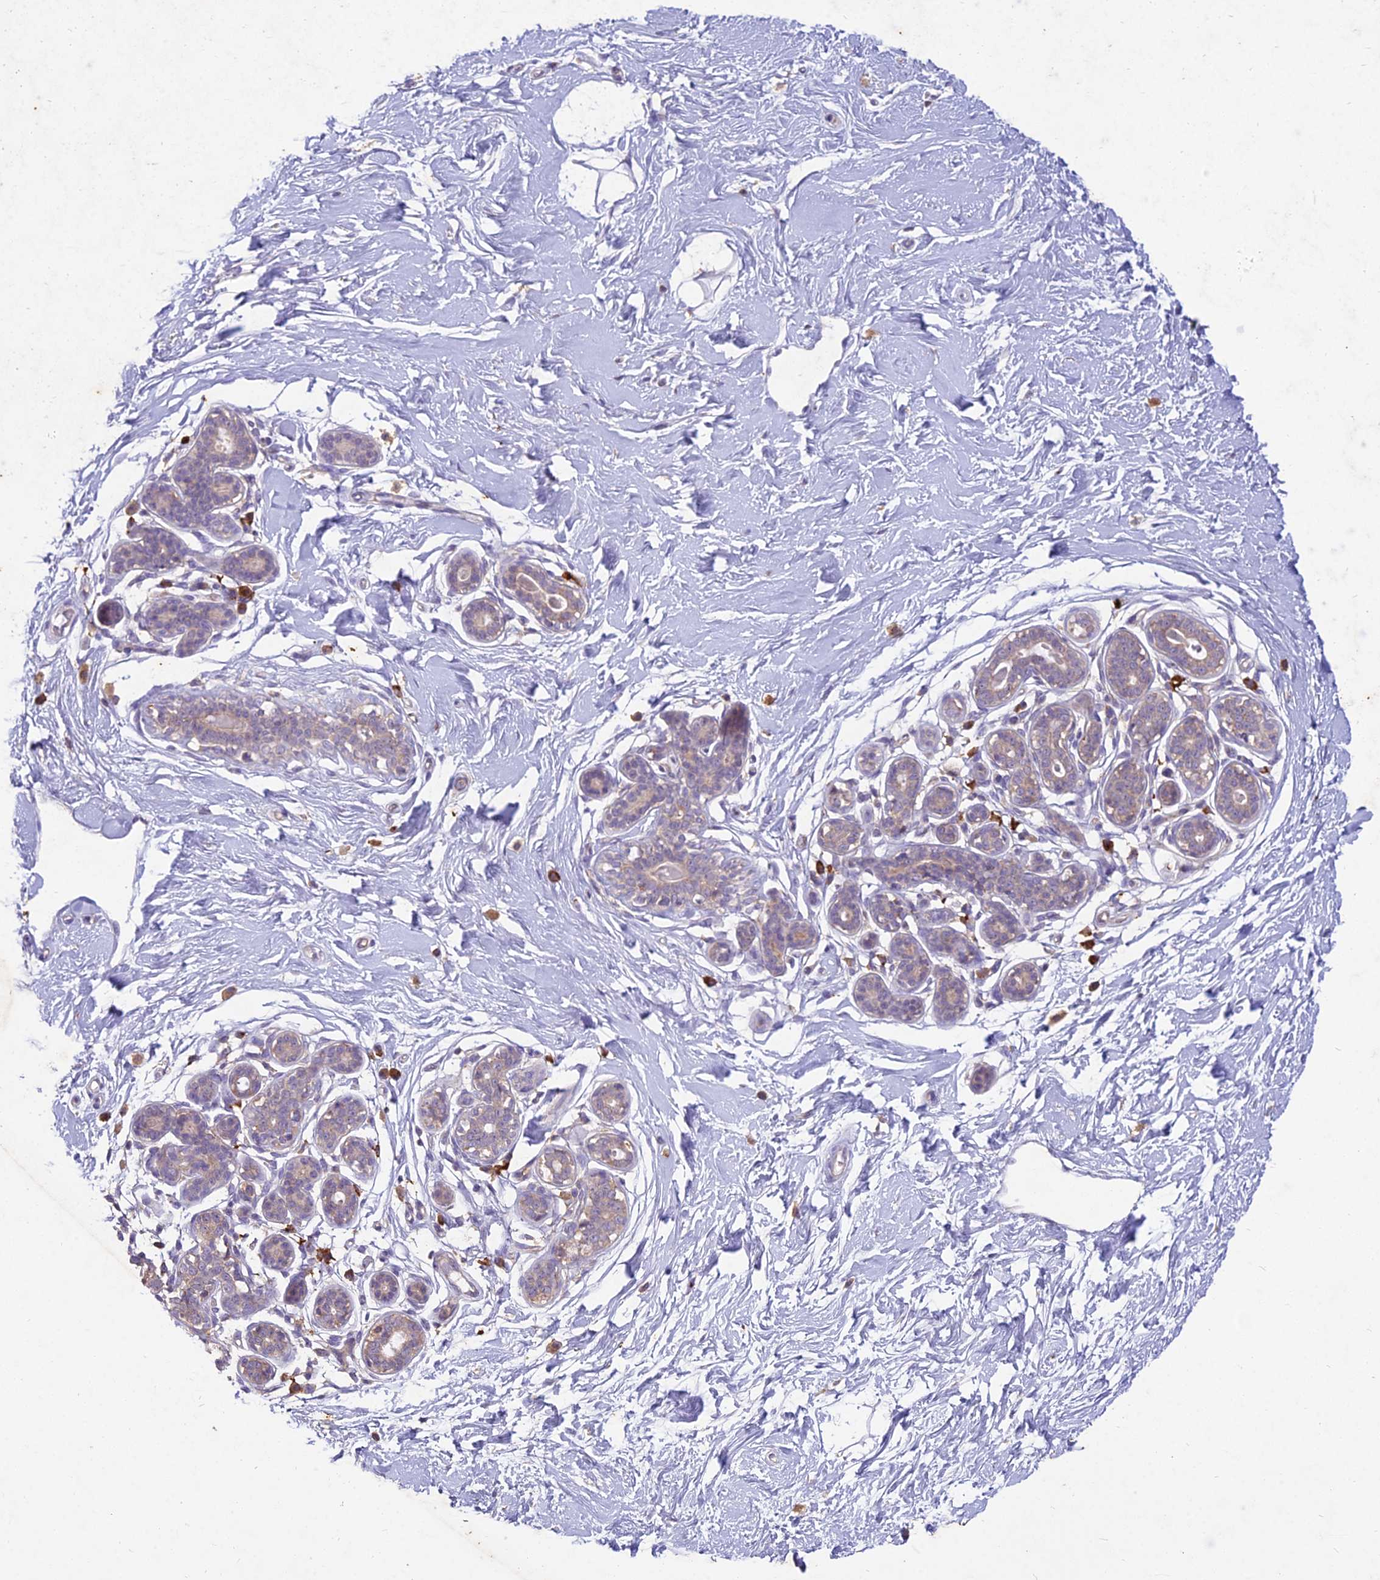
{"staining": {"intensity": "negative", "quantity": "none", "location": "none"}, "tissue": "breast", "cell_type": "Adipocytes", "image_type": "normal", "snomed": [{"axis": "morphology", "description": "Normal tissue, NOS"}, {"axis": "morphology", "description": "Adenoma, NOS"}, {"axis": "topography", "description": "Breast"}], "caption": "A histopathology image of breast stained for a protein reveals no brown staining in adipocytes. Nuclei are stained in blue.", "gene": "NXNL2", "patient": {"sex": "female", "age": 23}}